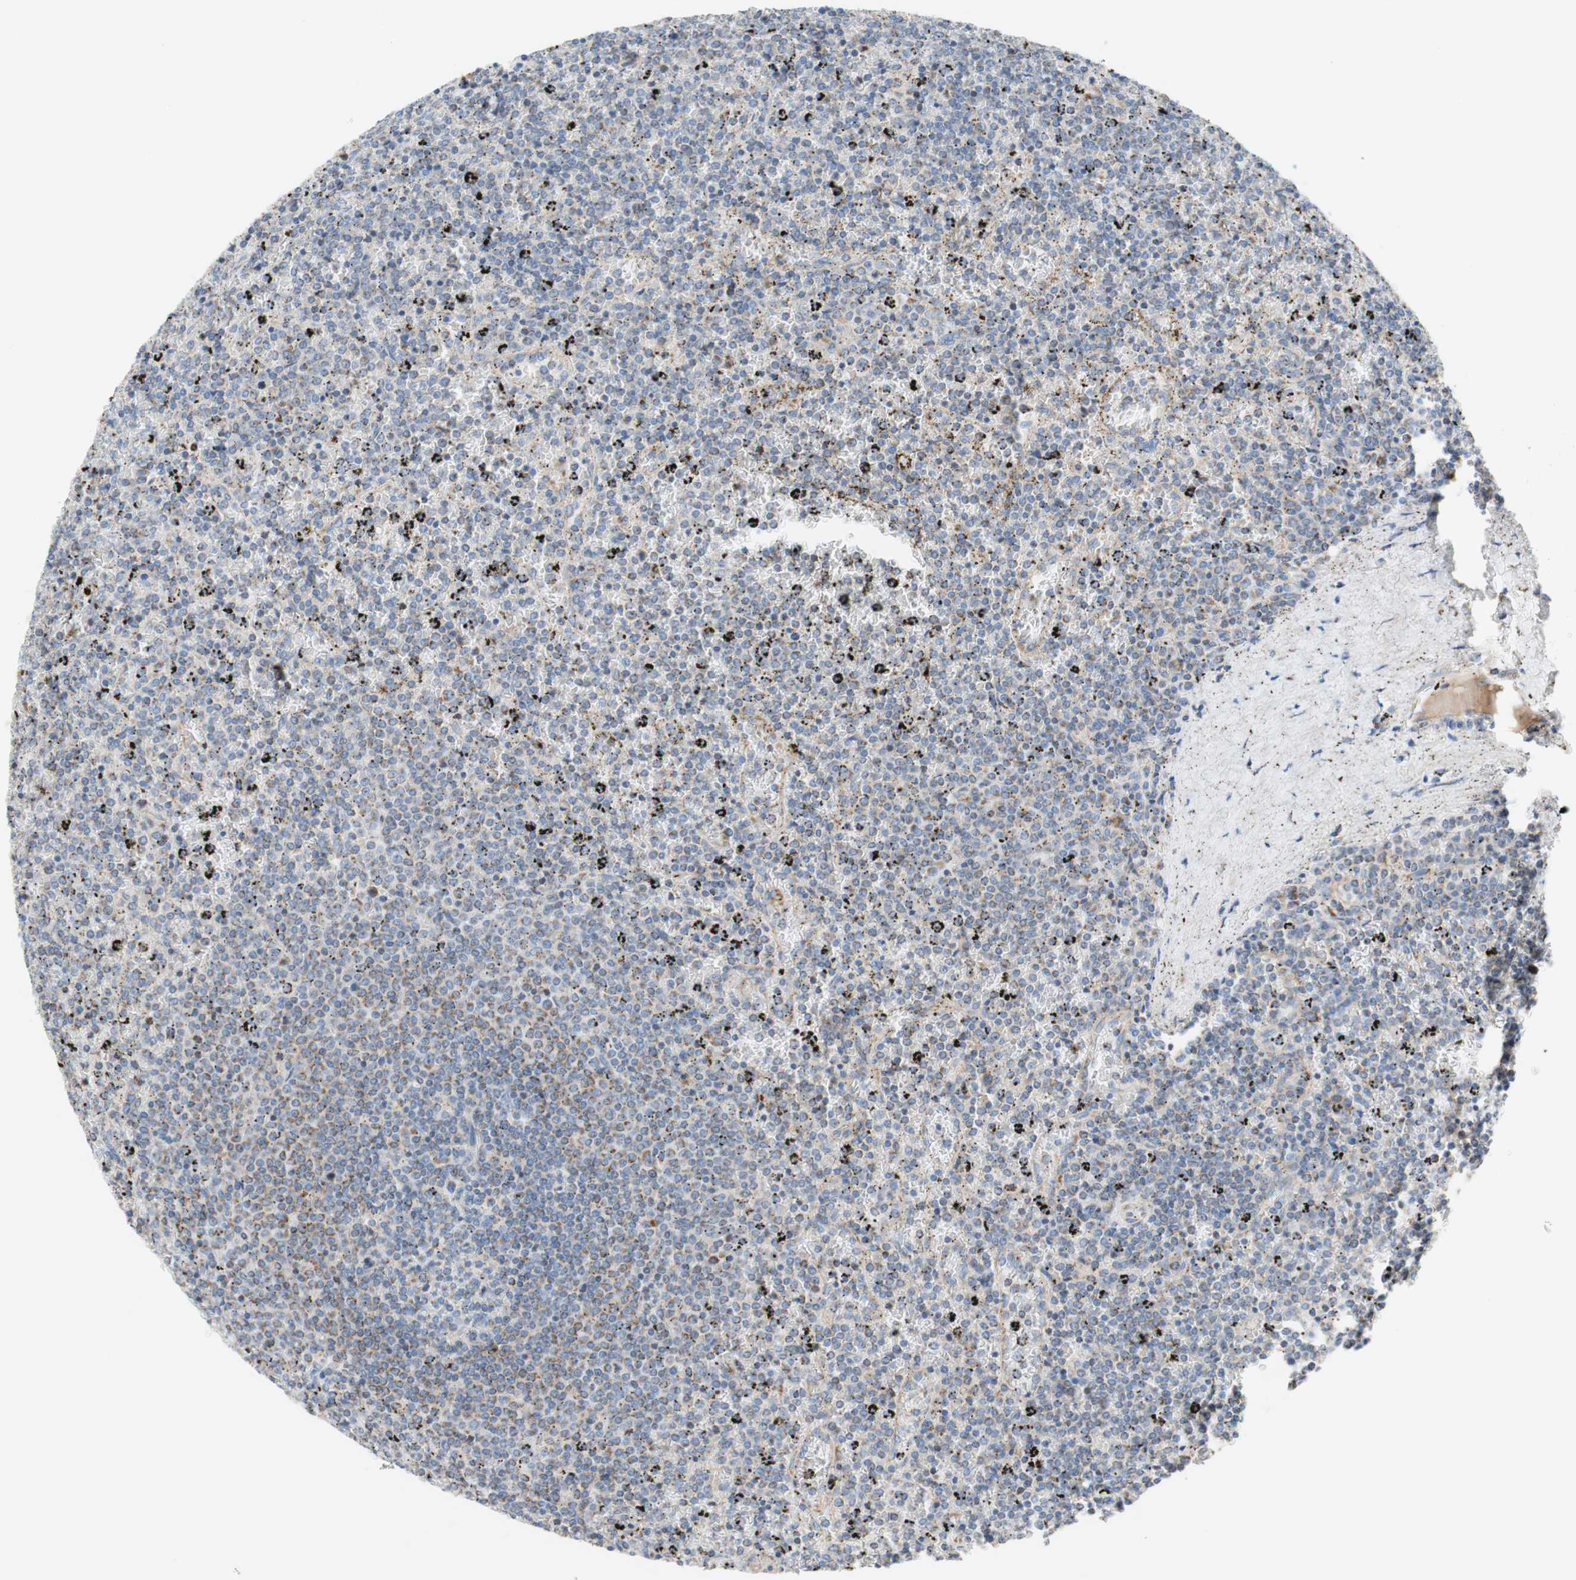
{"staining": {"intensity": "weak", "quantity": "<25%", "location": "cytoplasmic/membranous"}, "tissue": "lymphoma", "cell_type": "Tumor cells", "image_type": "cancer", "snomed": [{"axis": "morphology", "description": "Malignant lymphoma, non-Hodgkin's type, Low grade"}, {"axis": "topography", "description": "Spleen"}], "caption": "Human lymphoma stained for a protein using IHC shows no positivity in tumor cells.", "gene": "SDHB", "patient": {"sex": "female", "age": 77}}